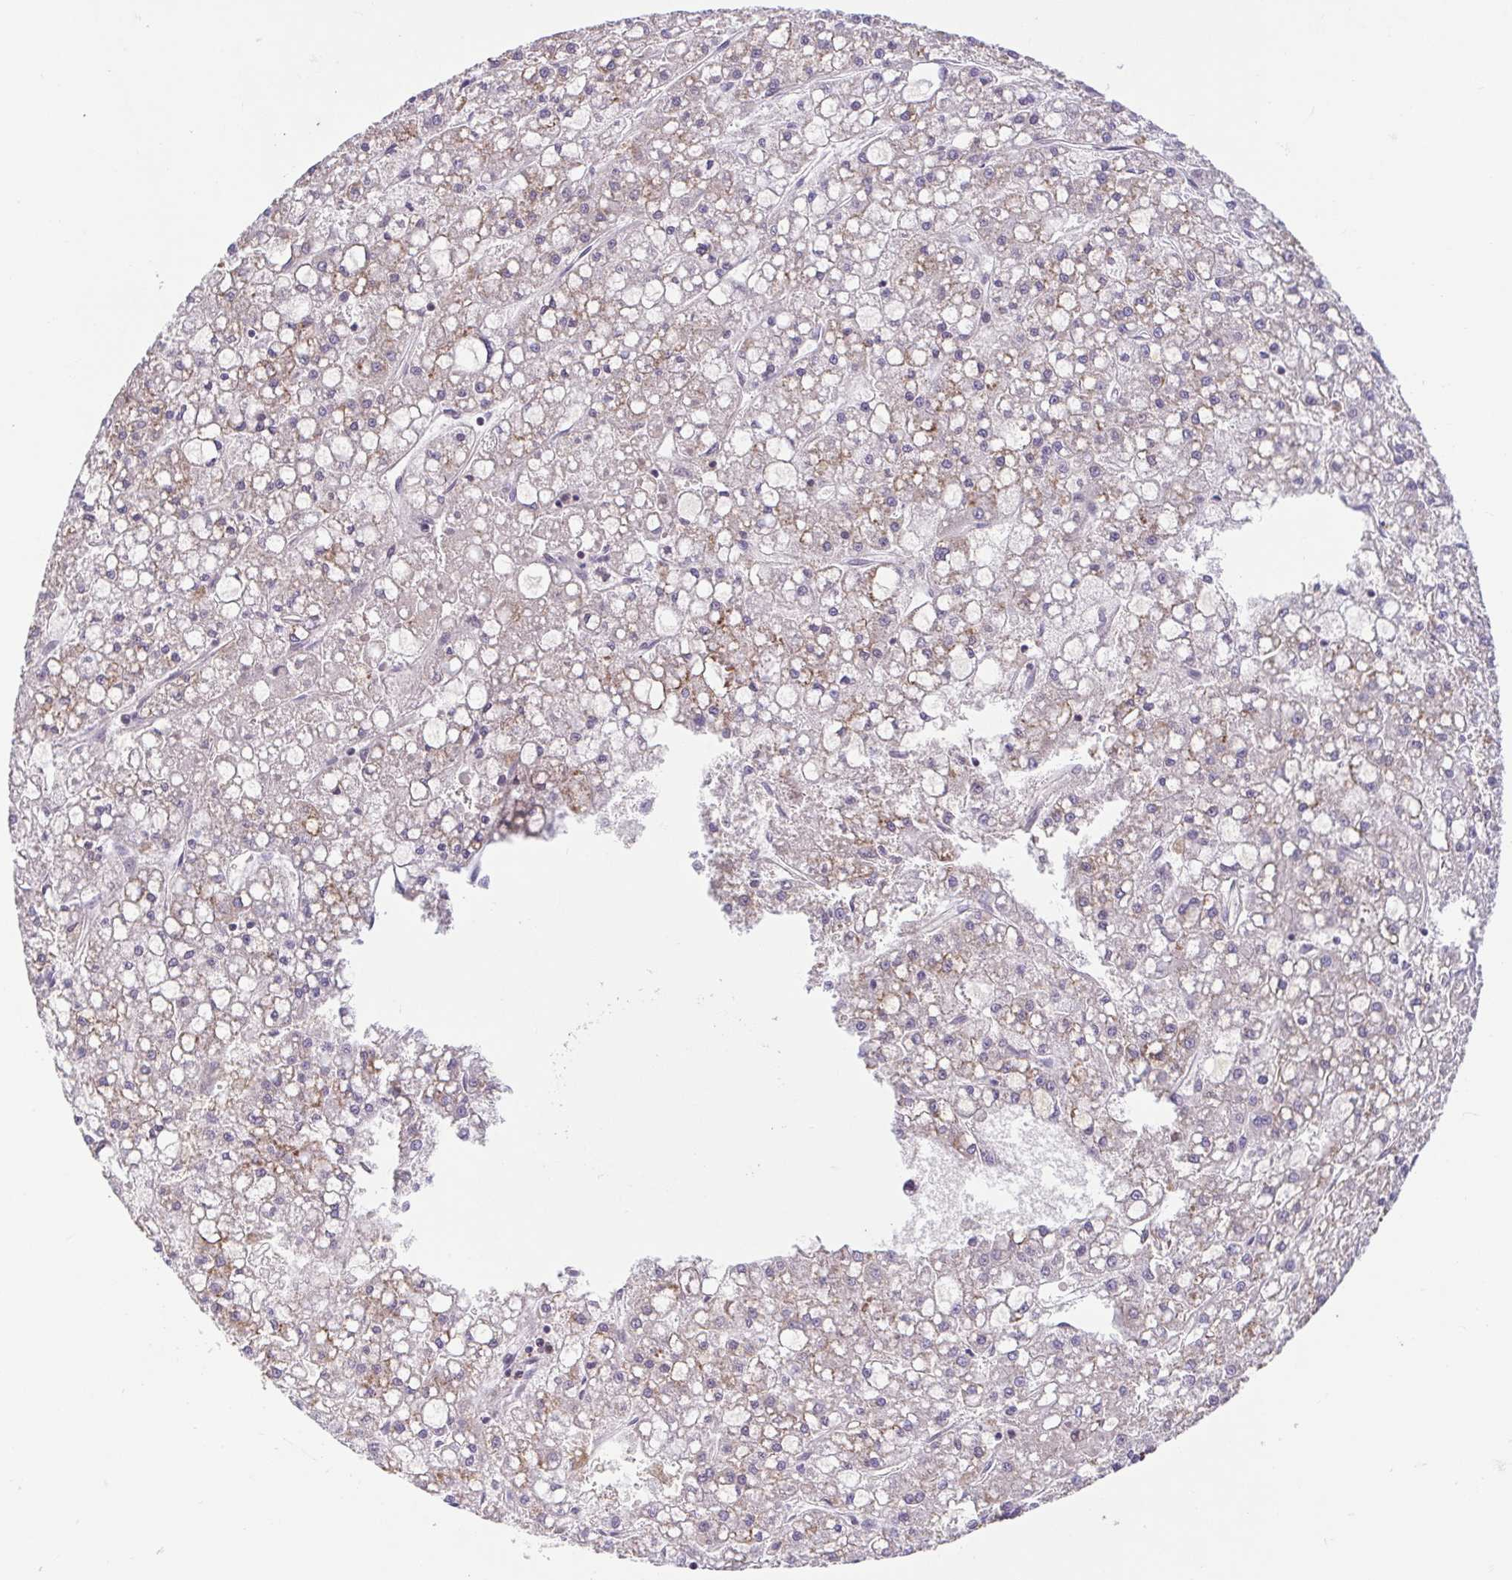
{"staining": {"intensity": "negative", "quantity": "none", "location": "none"}, "tissue": "liver cancer", "cell_type": "Tumor cells", "image_type": "cancer", "snomed": [{"axis": "morphology", "description": "Carcinoma, Hepatocellular, NOS"}, {"axis": "topography", "description": "Liver"}], "caption": "Immunohistochemistry of liver cancer (hepatocellular carcinoma) reveals no positivity in tumor cells.", "gene": "IDE", "patient": {"sex": "male", "age": 67}}